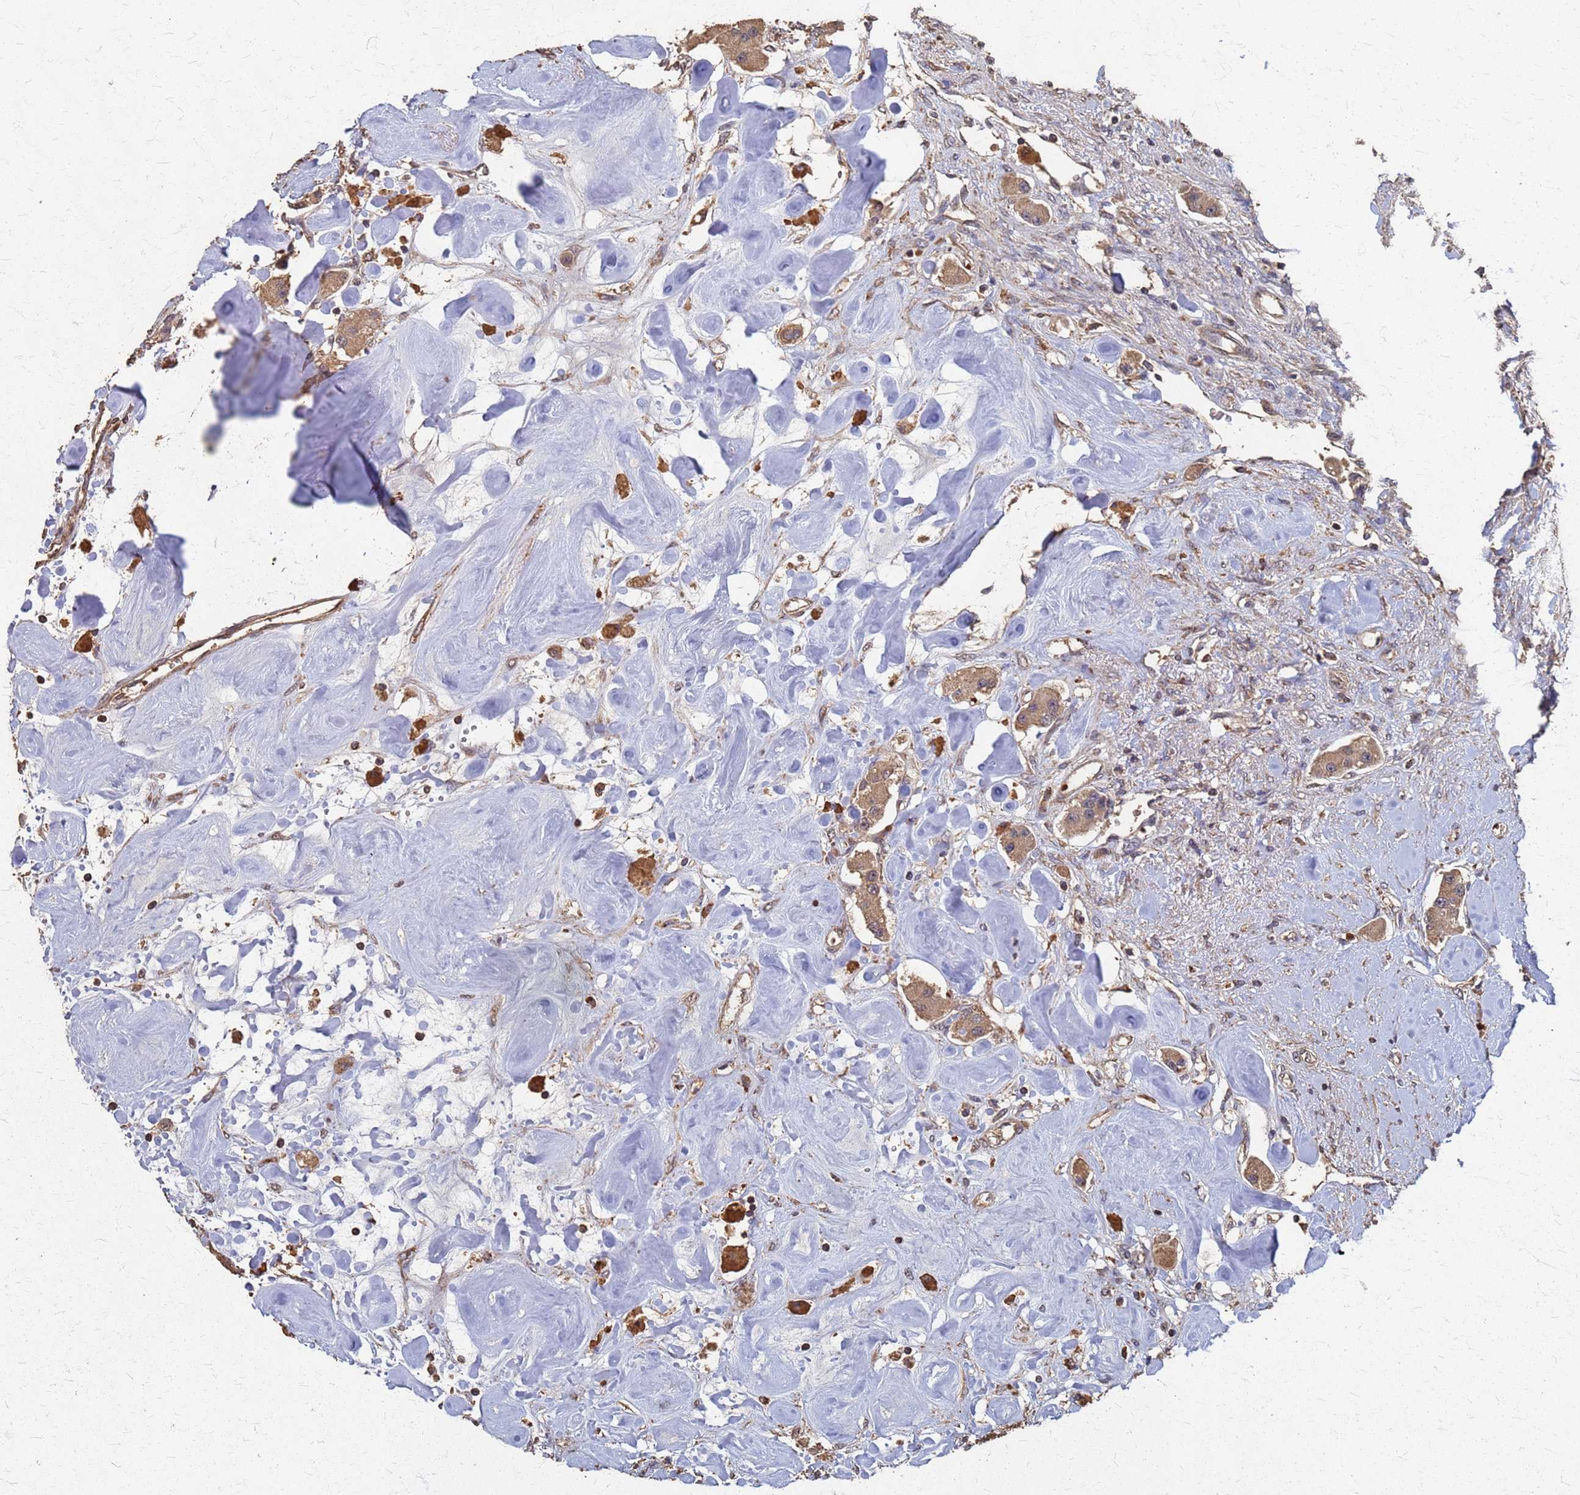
{"staining": {"intensity": "moderate", "quantity": ">75%", "location": "cytoplasmic/membranous"}, "tissue": "carcinoid", "cell_type": "Tumor cells", "image_type": "cancer", "snomed": [{"axis": "morphology", "description": "Carcinoid, malignant, NOS"}, {"axis": "topography", "description": "Pancreas"}], "caption": "A micrograph showing moderate cytoplasmic/membranous staining in approximately >75% of tumor cells in carcinoid, as visualized by brown immunohistochemical staining.", "gene": "DPH5", "patient": {"sex": "male", "age": 41}}